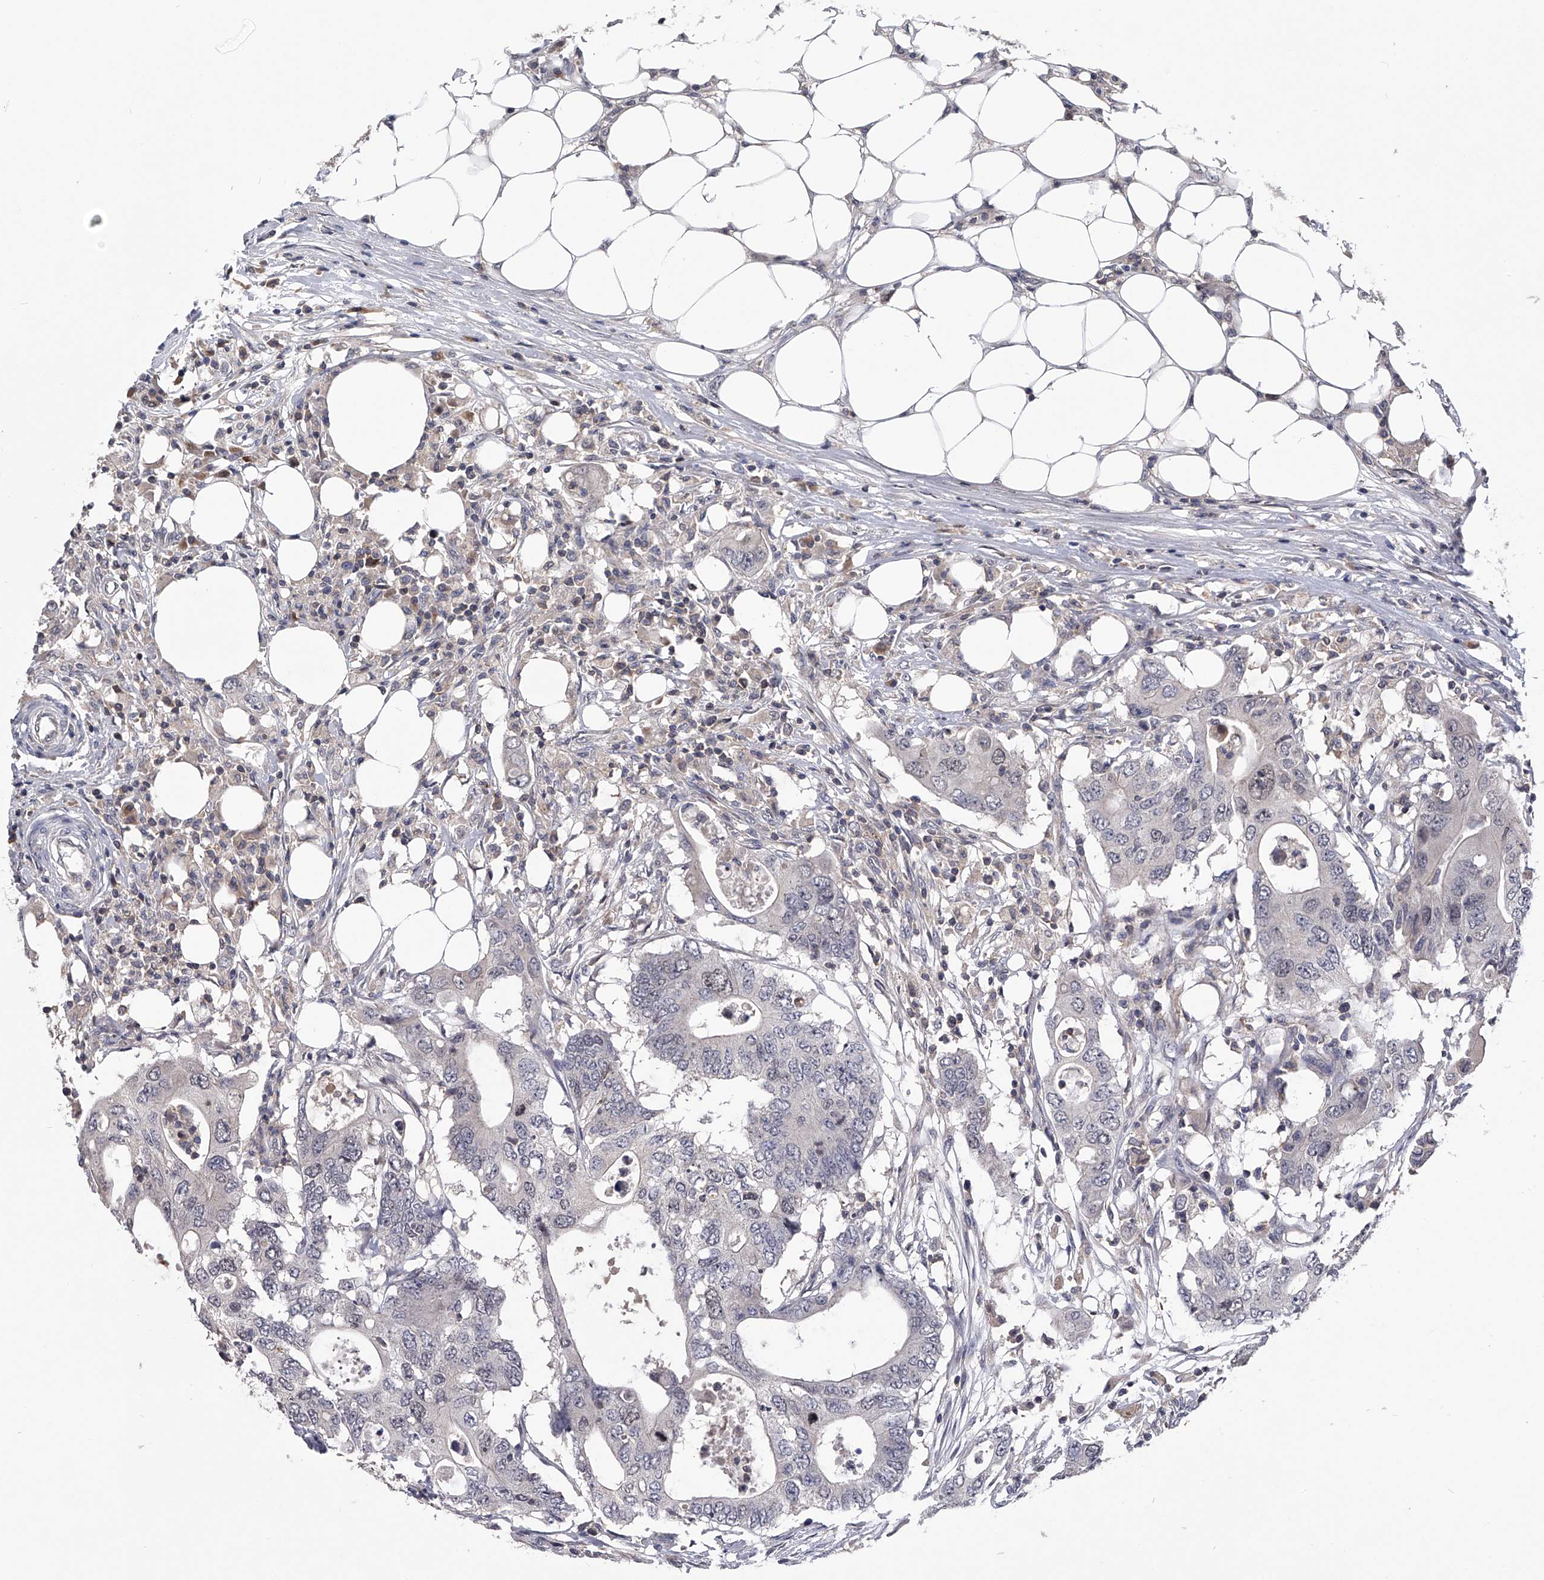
{"staining": {"intensity": "negative", "quantity": "none", "location": "none"}, "tissue": "colorectal cancer", "cell_type": "Tumor cells", "image_type": "cancer", "snomed": [{"axis": "morphology", "description": "Adenocarcinoma, NOS"}, {"axis": "topography", "description": "Colon"}], "caption": "This is a histopathology image of immunohistochemistry (IHC) staining of colorectal cancer (adenocarcinoma), which shows no expression in tumor cells.", "gene": "PAN3", "patient": {"sex": "male", "age": 71}}